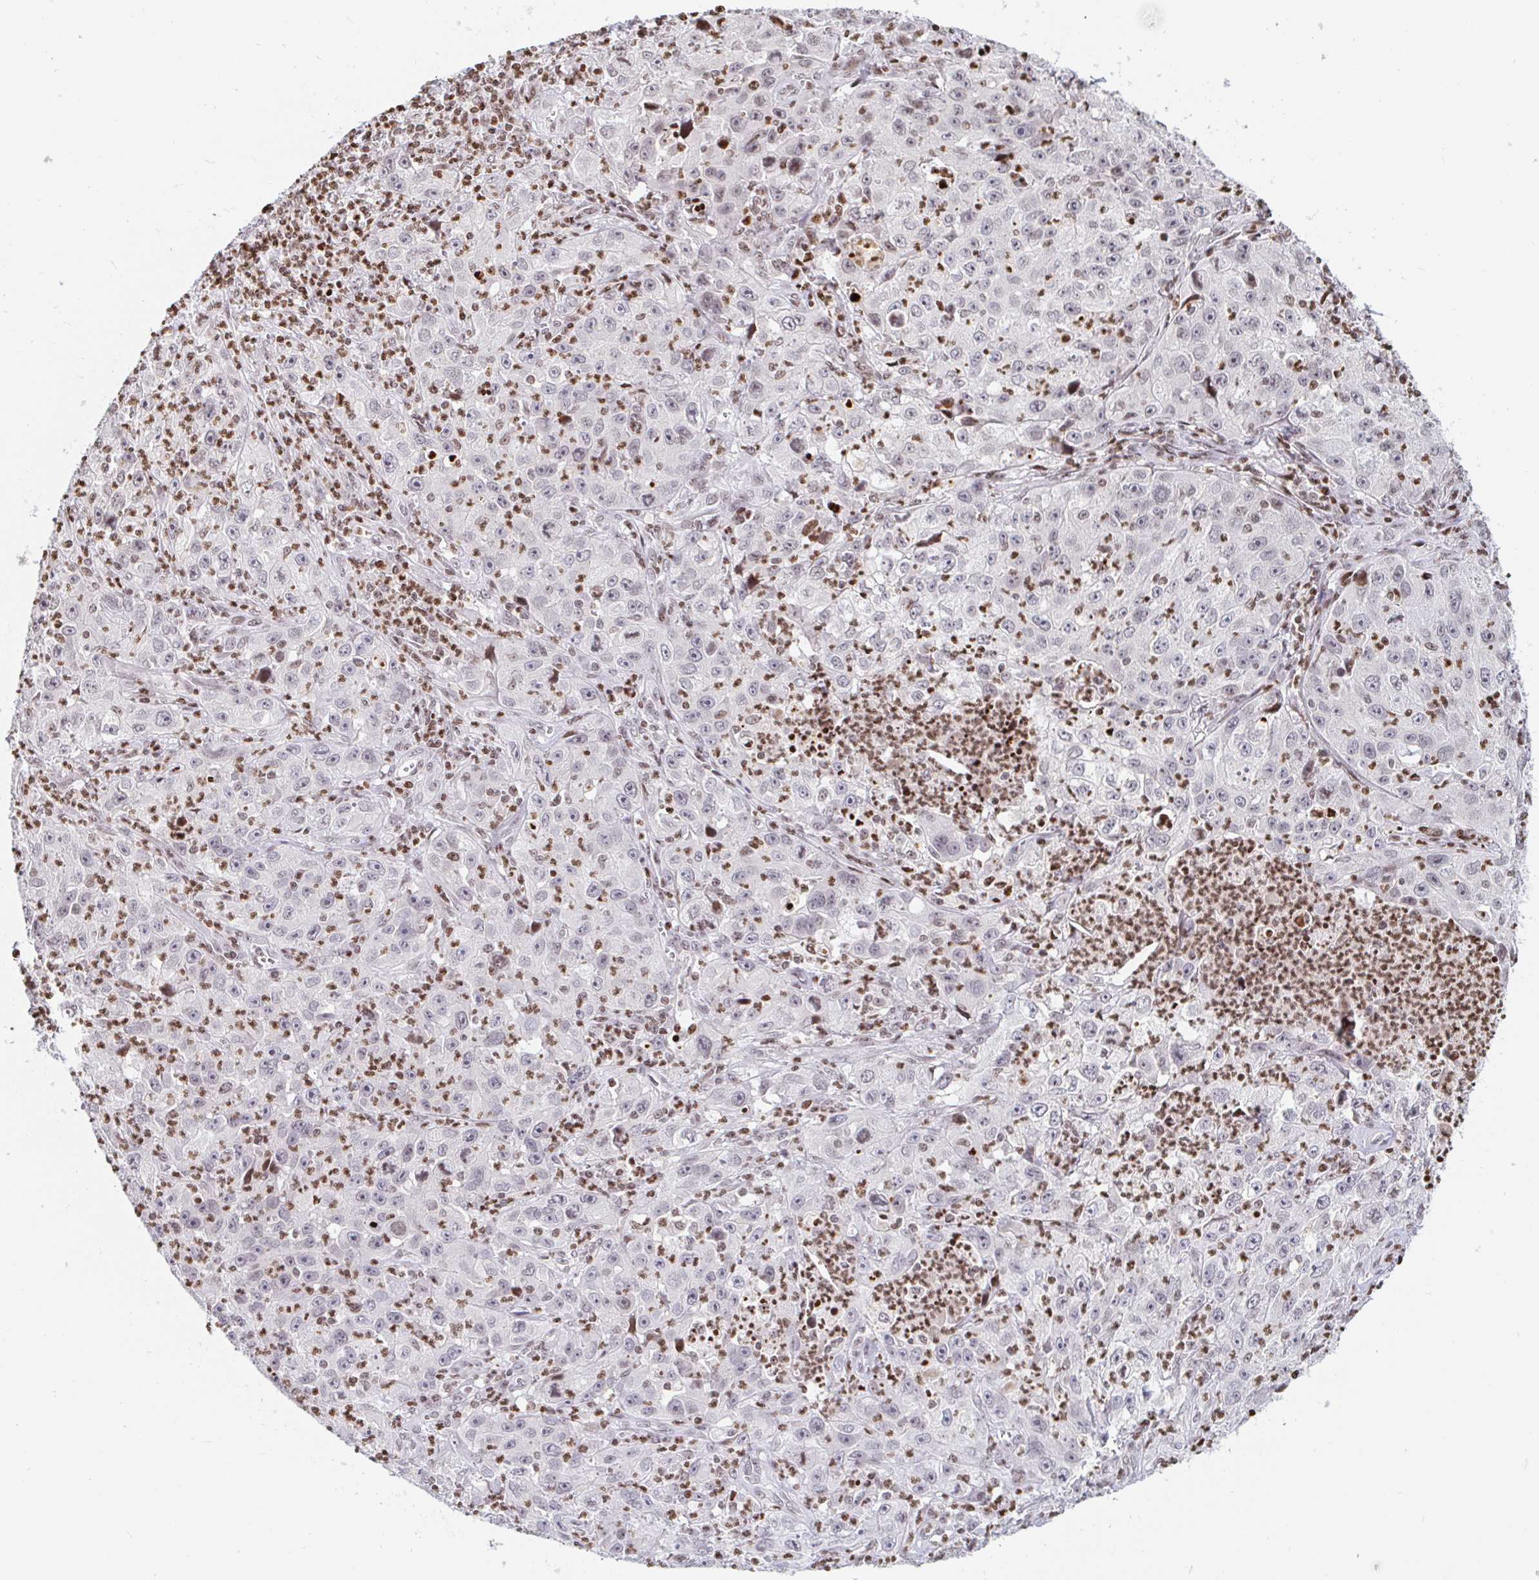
{"staining": {"intensity": "negative", "quantity": "none", "location": "none"}, "tissue": "lung cancer", "cell_type": "Tumor cells", "image_type": "cancer", "snomed": [{"axis": "morphology", "description": "Squamous cell carcinoma, NOS"}, {"axis": "topography", "description": "Lung"}], "caption": "Immunohistochemical staining of lung cancer demonstrates no significant staining in tumor cells. (Brightfield microscopy of DAB IHC at high magnification).", "gene": "HOXC10", "patient": {"sex": "male", "age": 71}}